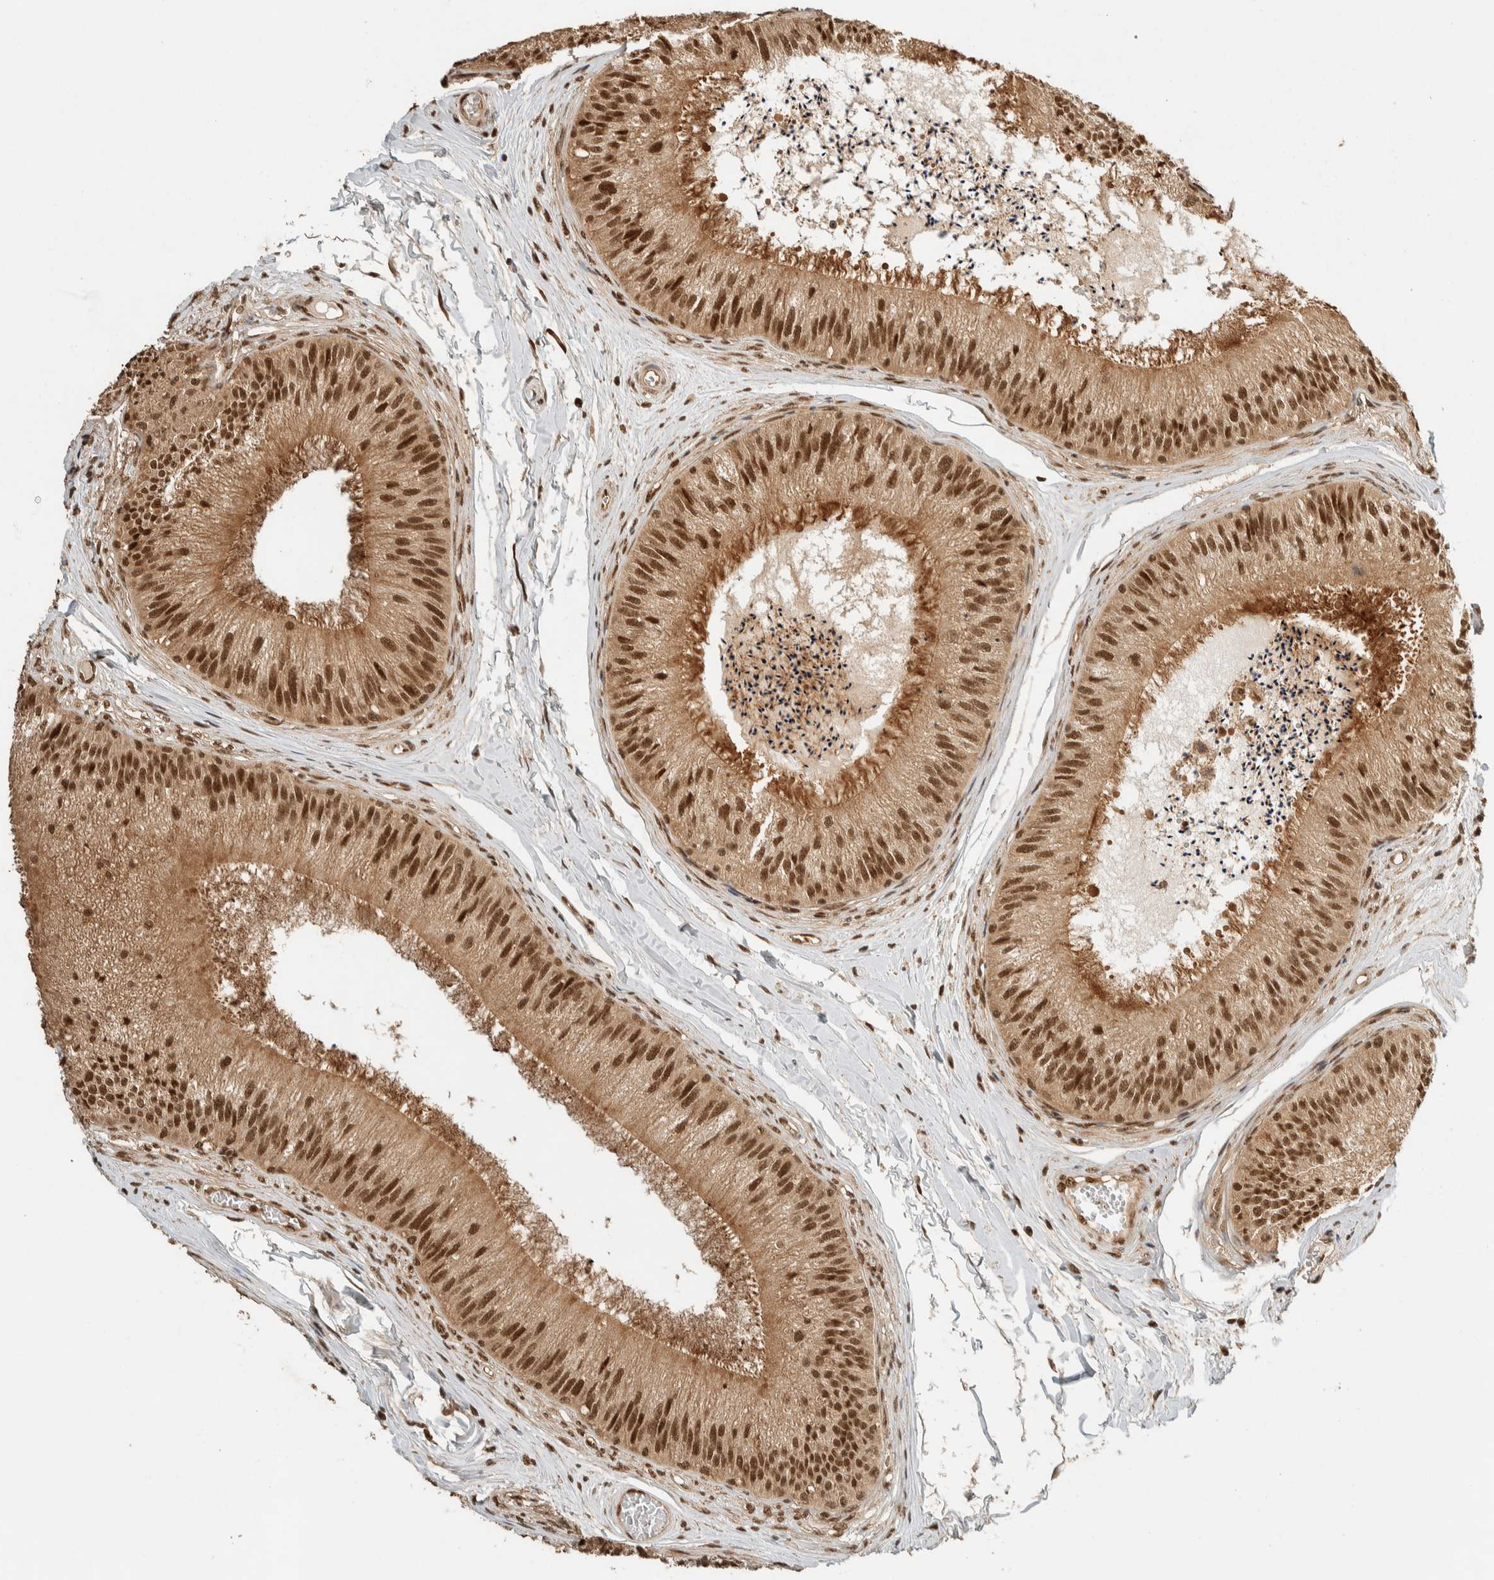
{"staining": {"intensity": "strong", "quantity": ">75%", "location": "cytoplasmic/membranous,nuclear"}, "tissue": "epididymis", "cell_type": "Glandular cells", "image_type": "normal", "snomed": [{"axis": "morphology", "description": "Normal tissue, NOS"}, {"axis": "topography", "description": "Epididymis"}], "caption": "High-magnification brightfield microscopy of unremarkable epididymis stained with DAB (3,3'-diaminobenzidine) (brown) and counterstained with hematoxylin (blue). glandular cells exhibit strong cytoplasmic/membranous,nuclear expression is present in approximately>75% of cells.", "gene": "ZBTB2", "patient": {"sex": "male", "age": 31}}